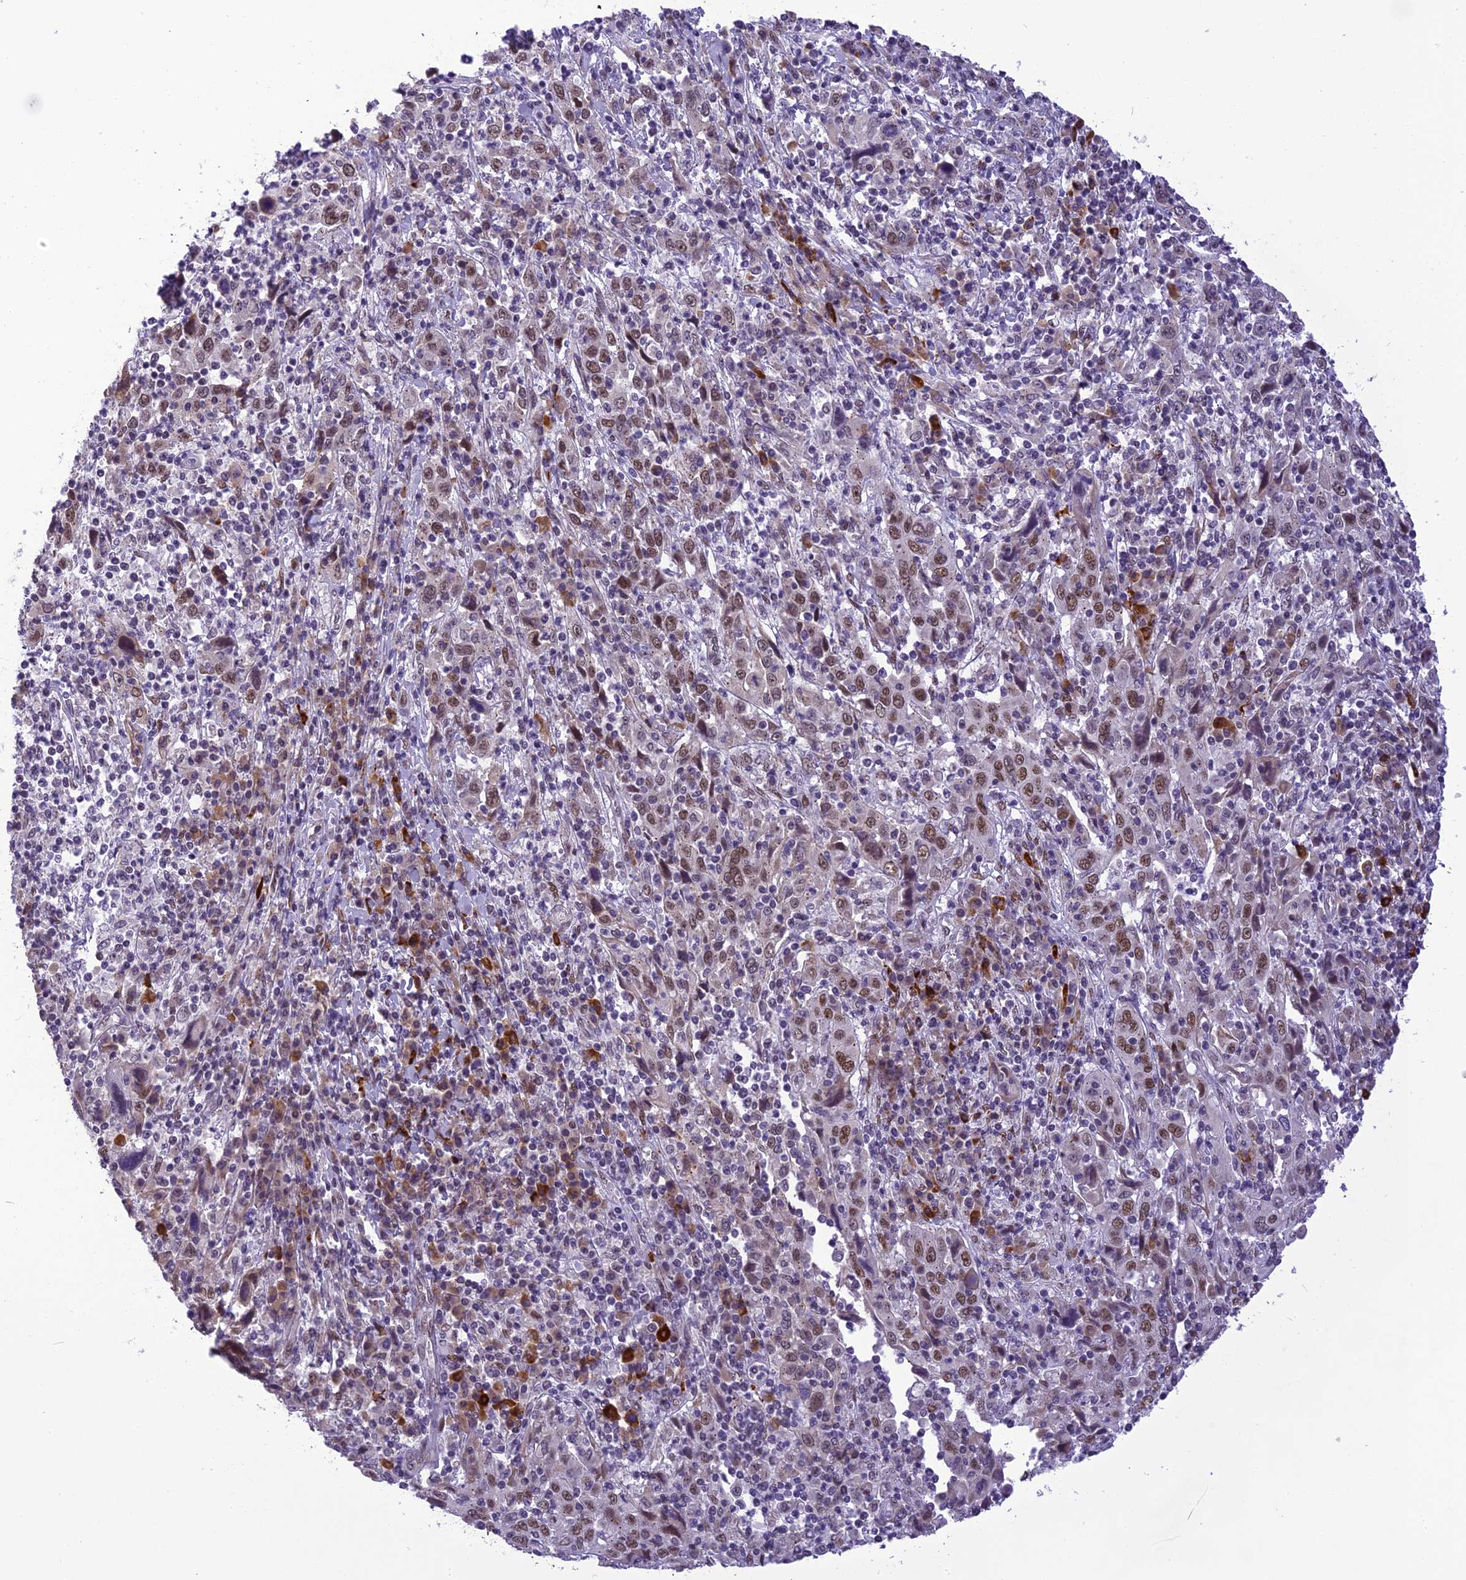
{"staining": {"intensity": "moderate", "quantity": ">75%", "location": "nuclear"}, "tissue": "cervical cancer", "cell_type": "Tumor cells", "image_type": "cancer", "snomed": [{"axis": "morphology", "description": "Squamous cell carcinoma, NOS"}, {"axis": "topography", "description": "Cervix"}], "caption": "This photomicrograph displays cervical cancer stained with immunohistochemistry to label a protein in brown. The nuclear of tumor cells show moderate positivity for the protein. Nuclei are counter-stained blue.", "gene": "IRF2BP1", "patient": {"sex": "female", "age": 46}}